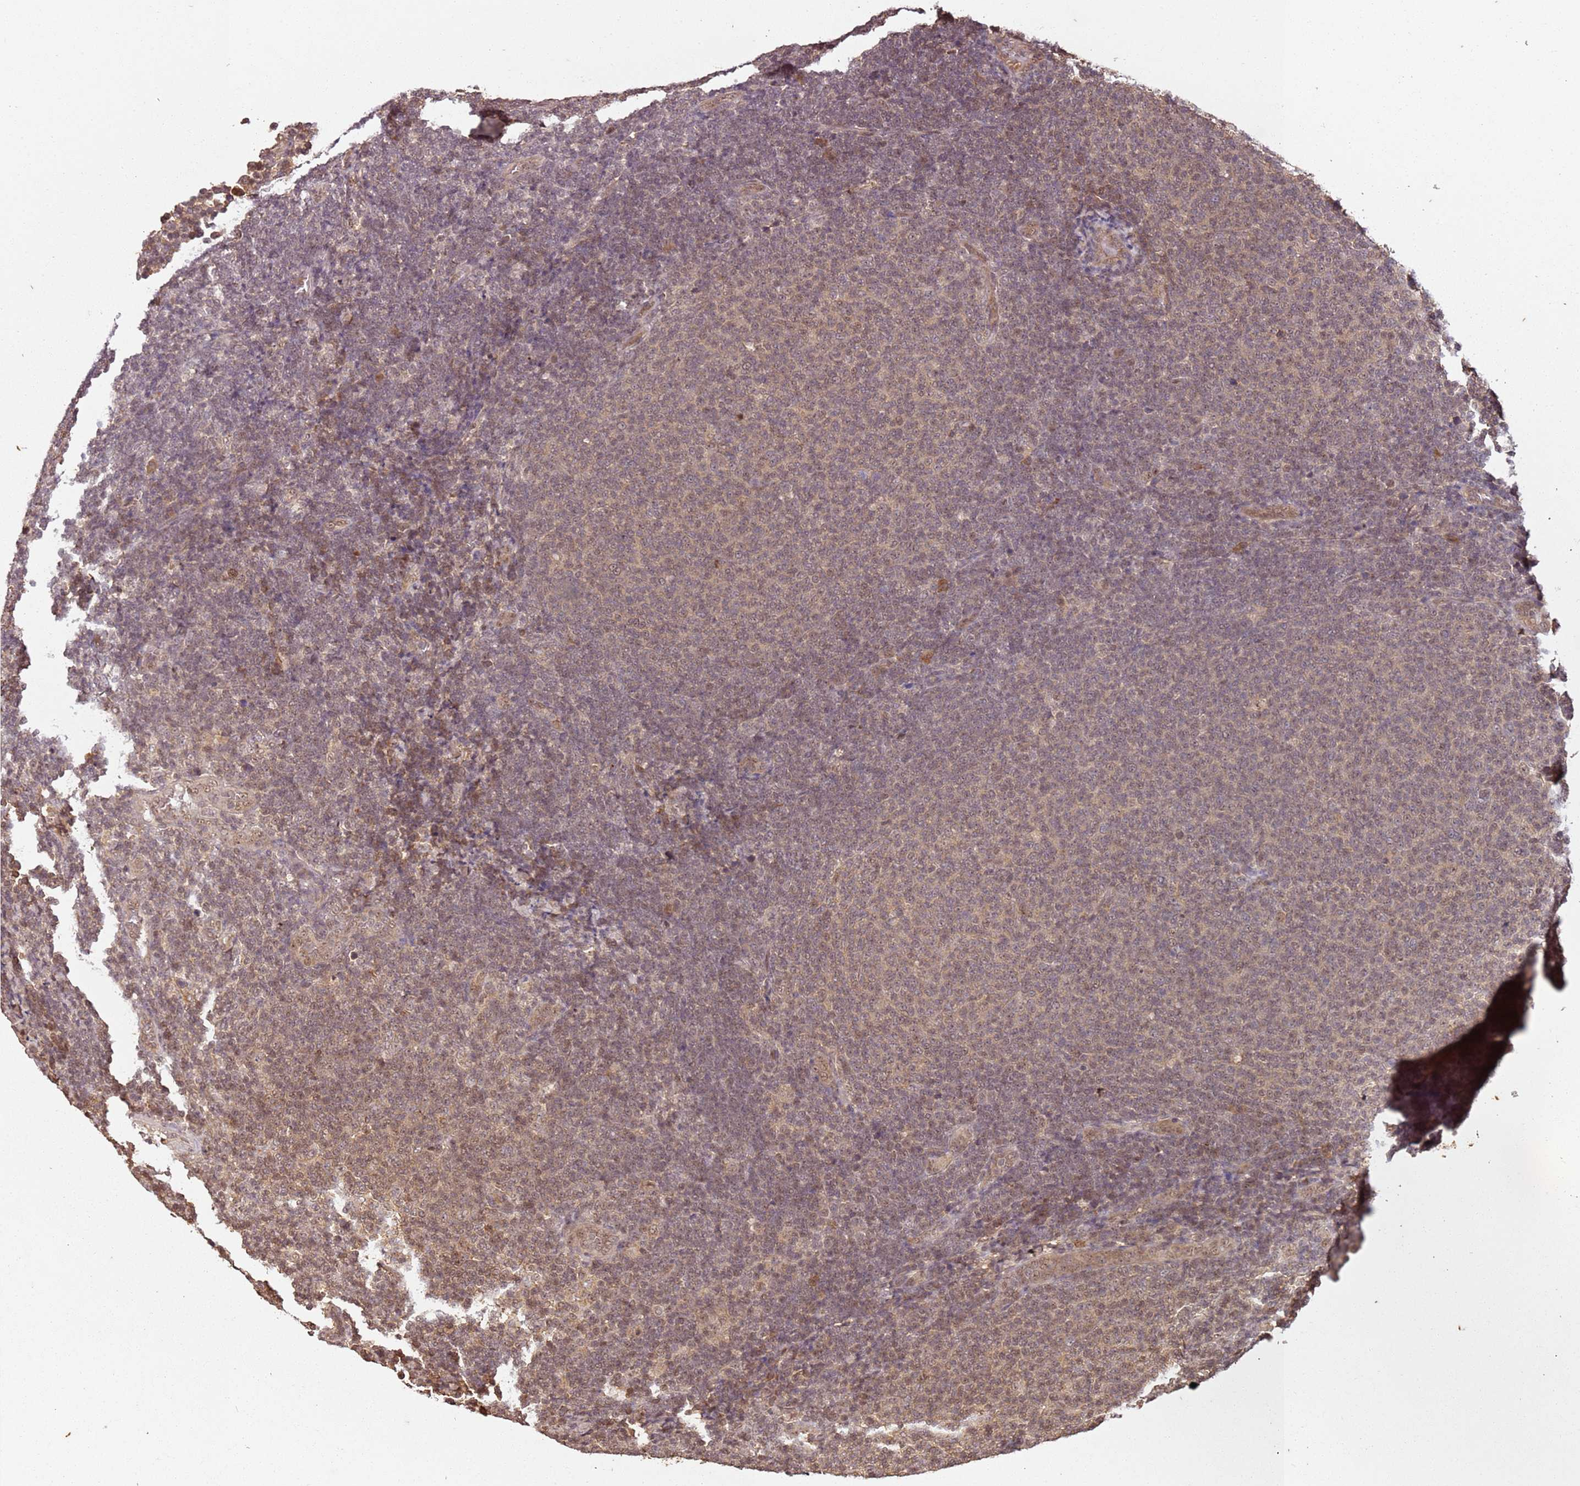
{"staining": {"intensity": "moderate", "quantity": "25%-75%", "location": "nuclear"}, "tissue": "lymphoma", "cell_type": "Tumor cells", "image_type": "cancer", "snomed": [{"axis": "morphology", "description": "Malignant lymphoma, non-Hodgkin's type, Low grade"}, {"axis": "topography", "description": "Lymph node"}], "caption": "Human lymphoma stained with a protein marker shows moderate staining in tumor cells.", "gene": "COL1A2", "patient": {"sex": "male", "age": 66}}